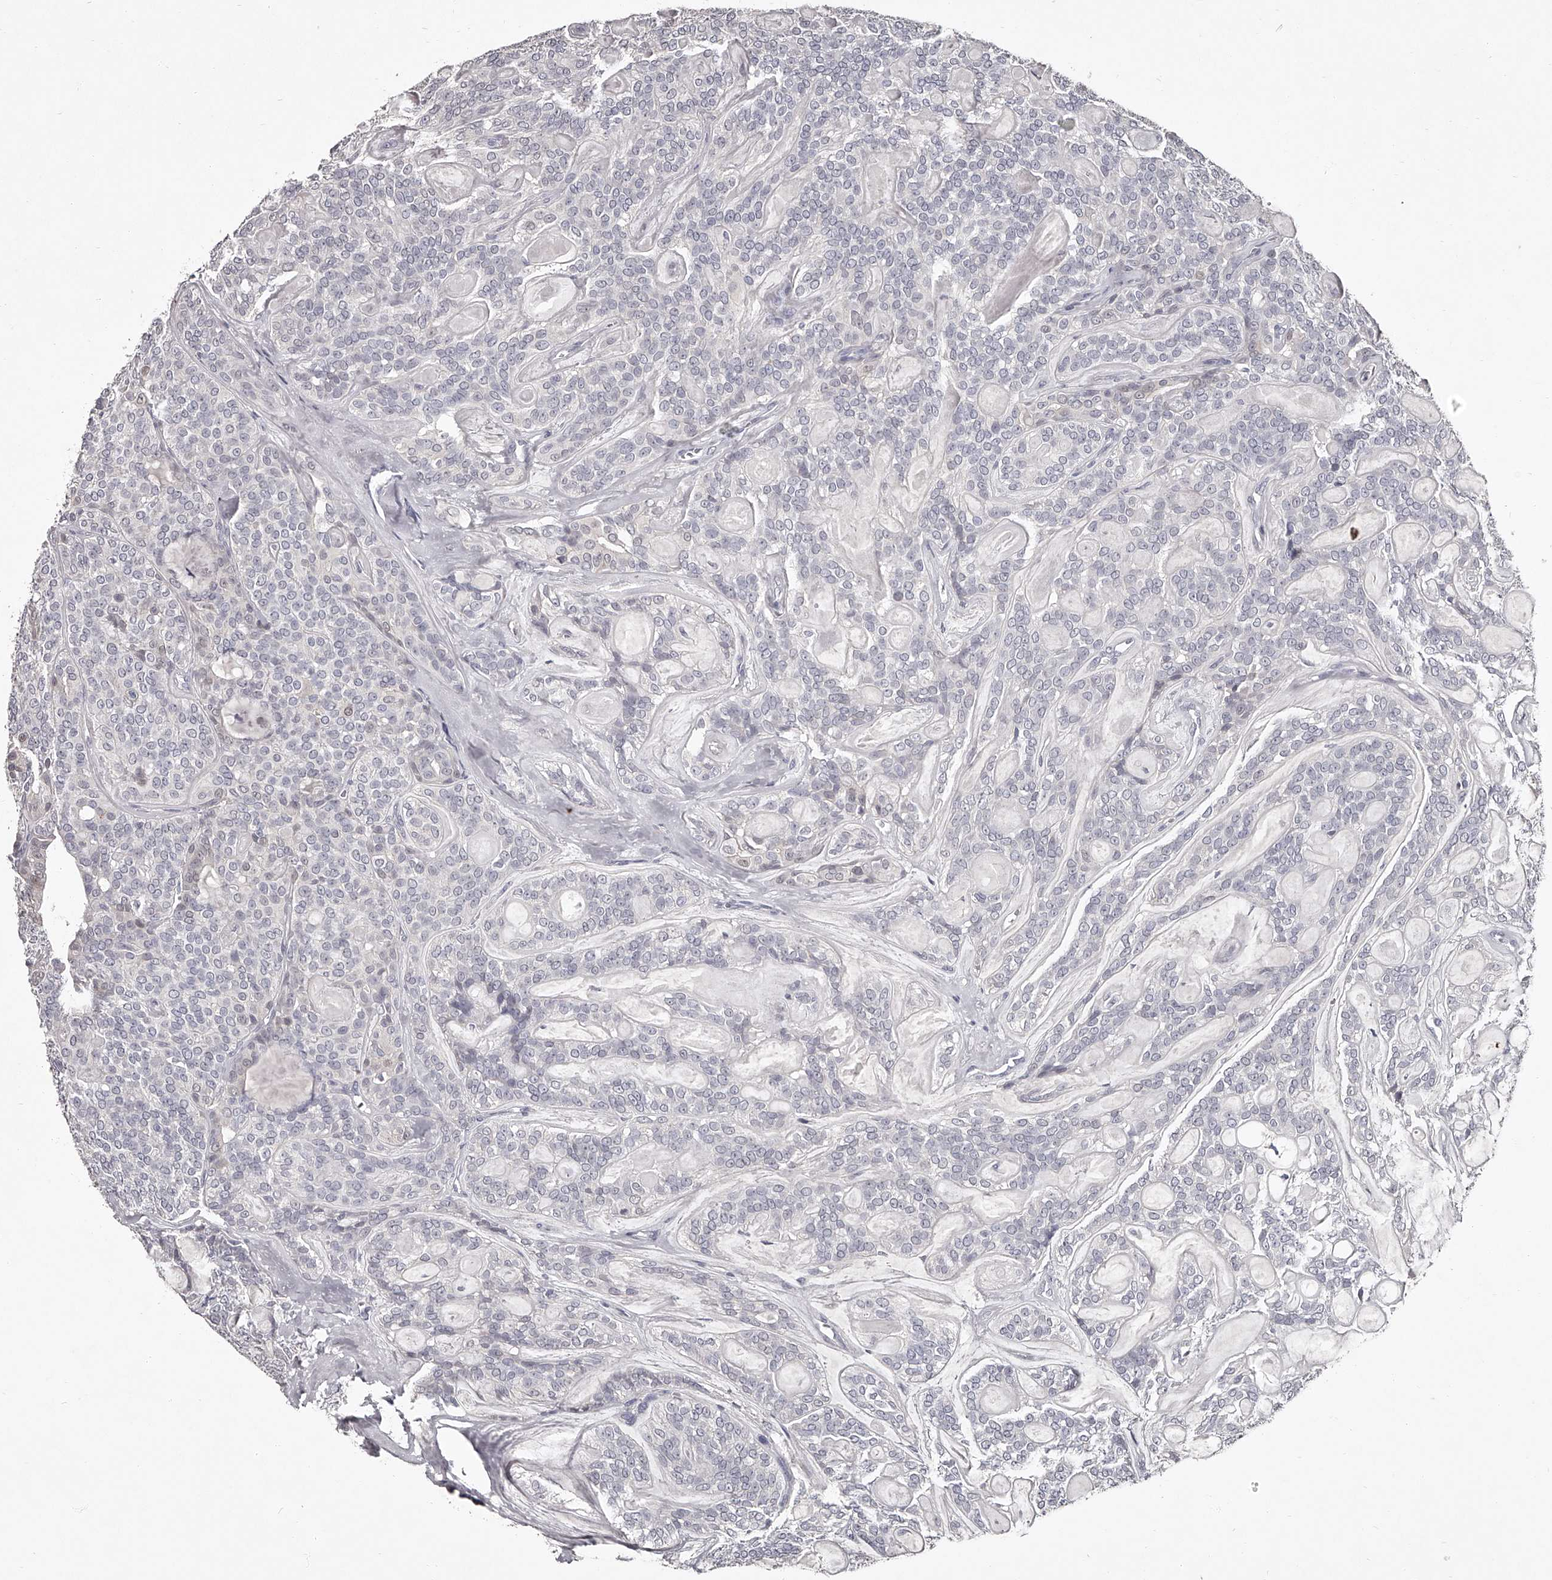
{"staining": {"intensity": "negative", "quantity": "none", "location": "none"}, "tissue": "head and neck cancer", "cell_type": "Tumor cells", "image_type": "cancer", "snomed": [{"axis": "morphology", "description": "Adenocarcinoma, NOS"}, {"axis": "topography", "description": "Head-Neck"}], "caption": "The photomicrograph reveals no significant expression in tumor cells of head and neck cancer.", "gene": "NT5DC1", "patient": {"sex": "male", "age": 66}}